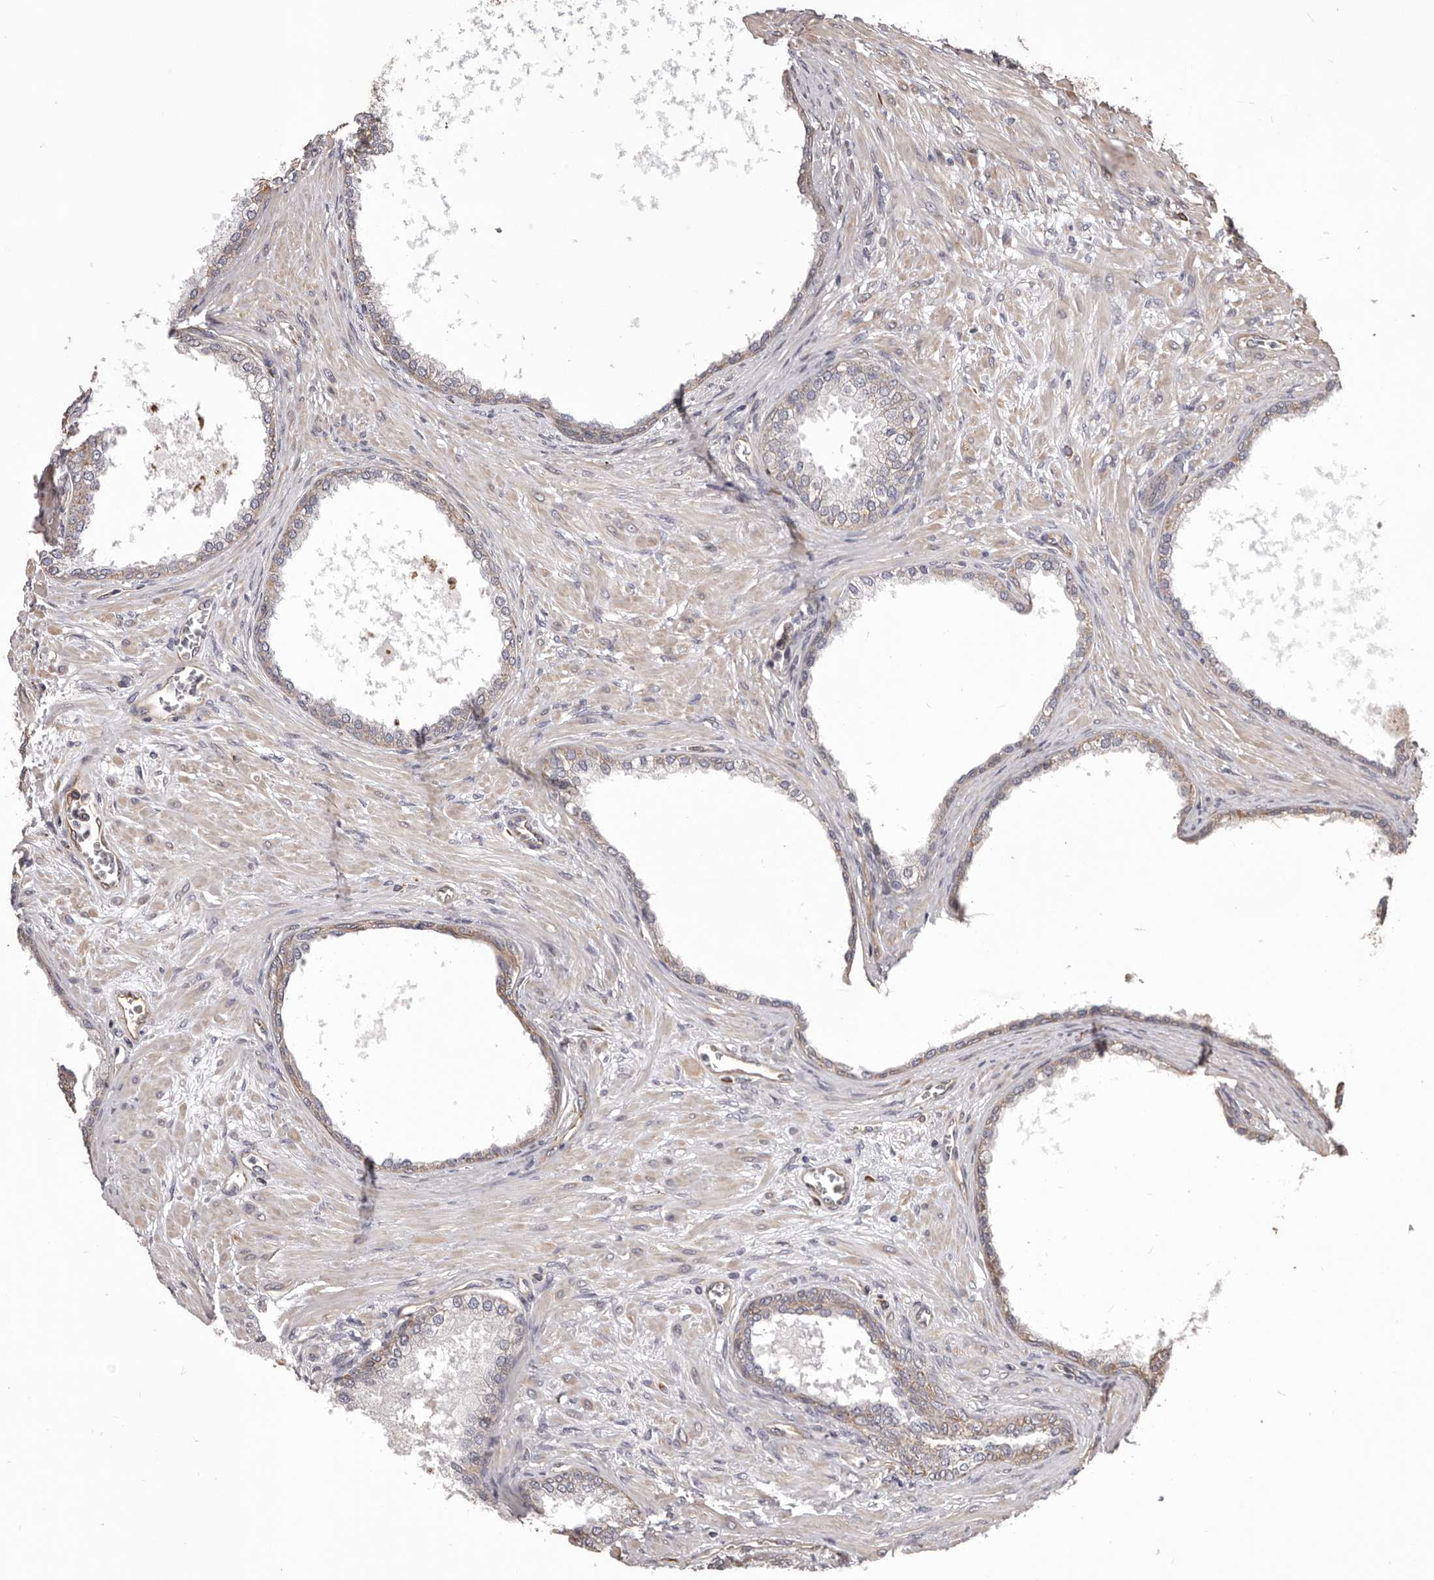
{"staining": {"intensity": "negative", "quantity": "none", "location": "none"}, "tissue": "prostate cancer", "cell_type": "Tumor cells", "image_type": "cancer", "snomed": [{"axis": "morphology", "description": "Normal tissue, NOS"}, {"axis": "morphology", "description": "Adenocarcinoma, Low grade"}, {"axis": "topography", "description": "Prostate"}, {"axis": "topography", "description": "Peripheral nerve tissue"}], "caption": "There is no significant expression in tumor cells of prostate adenocarcinoma (low-grade).", "gene": "CEP104", "patient": {"sex": "male", "age": 71}}